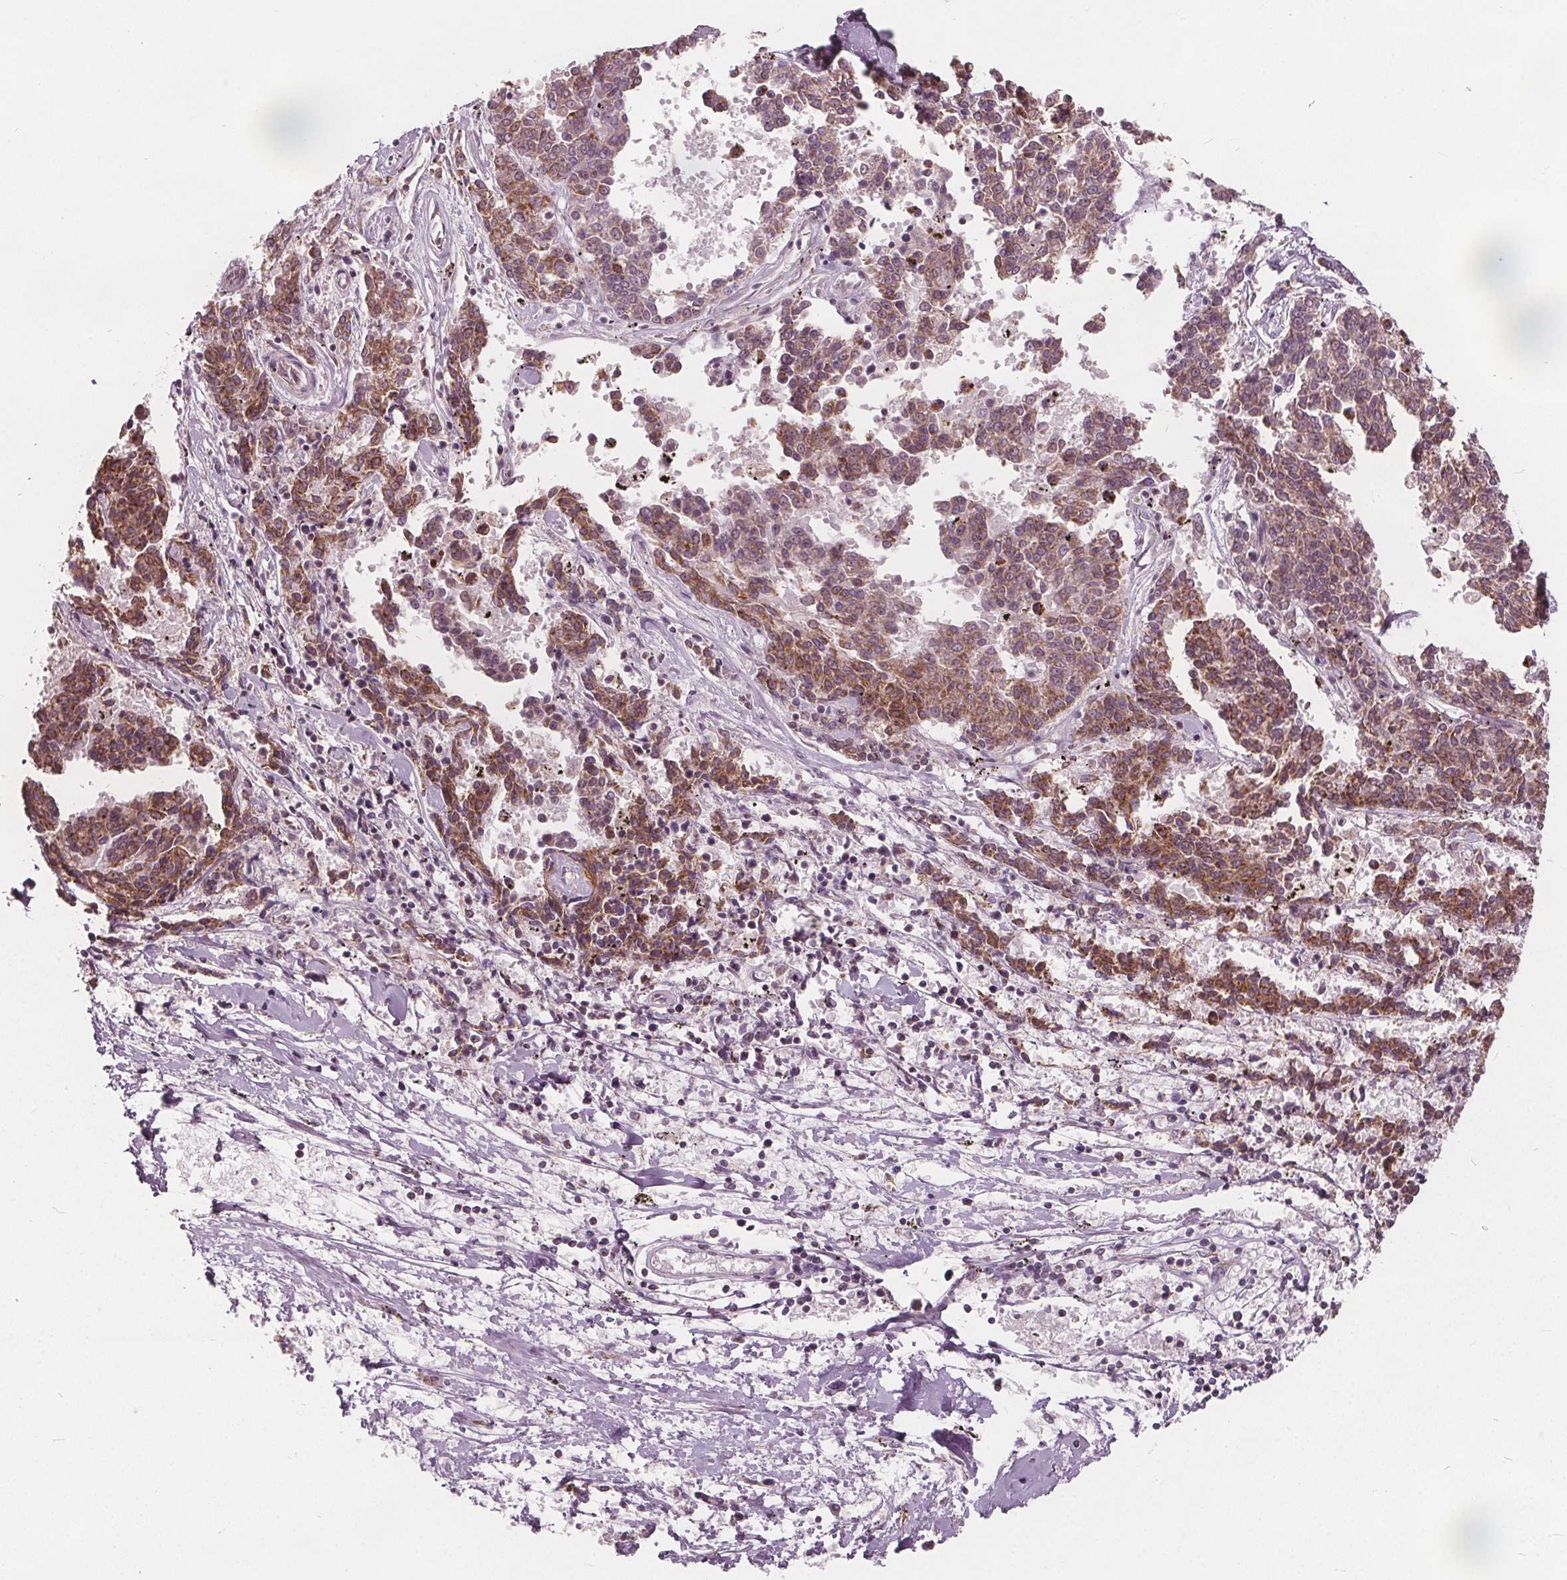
{"staining": {"intensity": "moderate", "quantity": ">75%", "location": "cytoplasmic/membranous"}, "tissue": "melanoma", "cell_type": "Tumor cells", "image_type": "cancer", "snomed": [{"axis": "morphology", "description": "Malignant melanoma, NOS"}, {"axis": "topography", "description": "Skin"}], "caption": "IHC micrograph of human malignant melanoma stained for a protein (brown), which exhibits medium levels of moderate cytoplasmic/membranous positivity in about >75% of tumor cells.", "gene": "ECI2", "patient": {"sex": "female", "age": 72}}